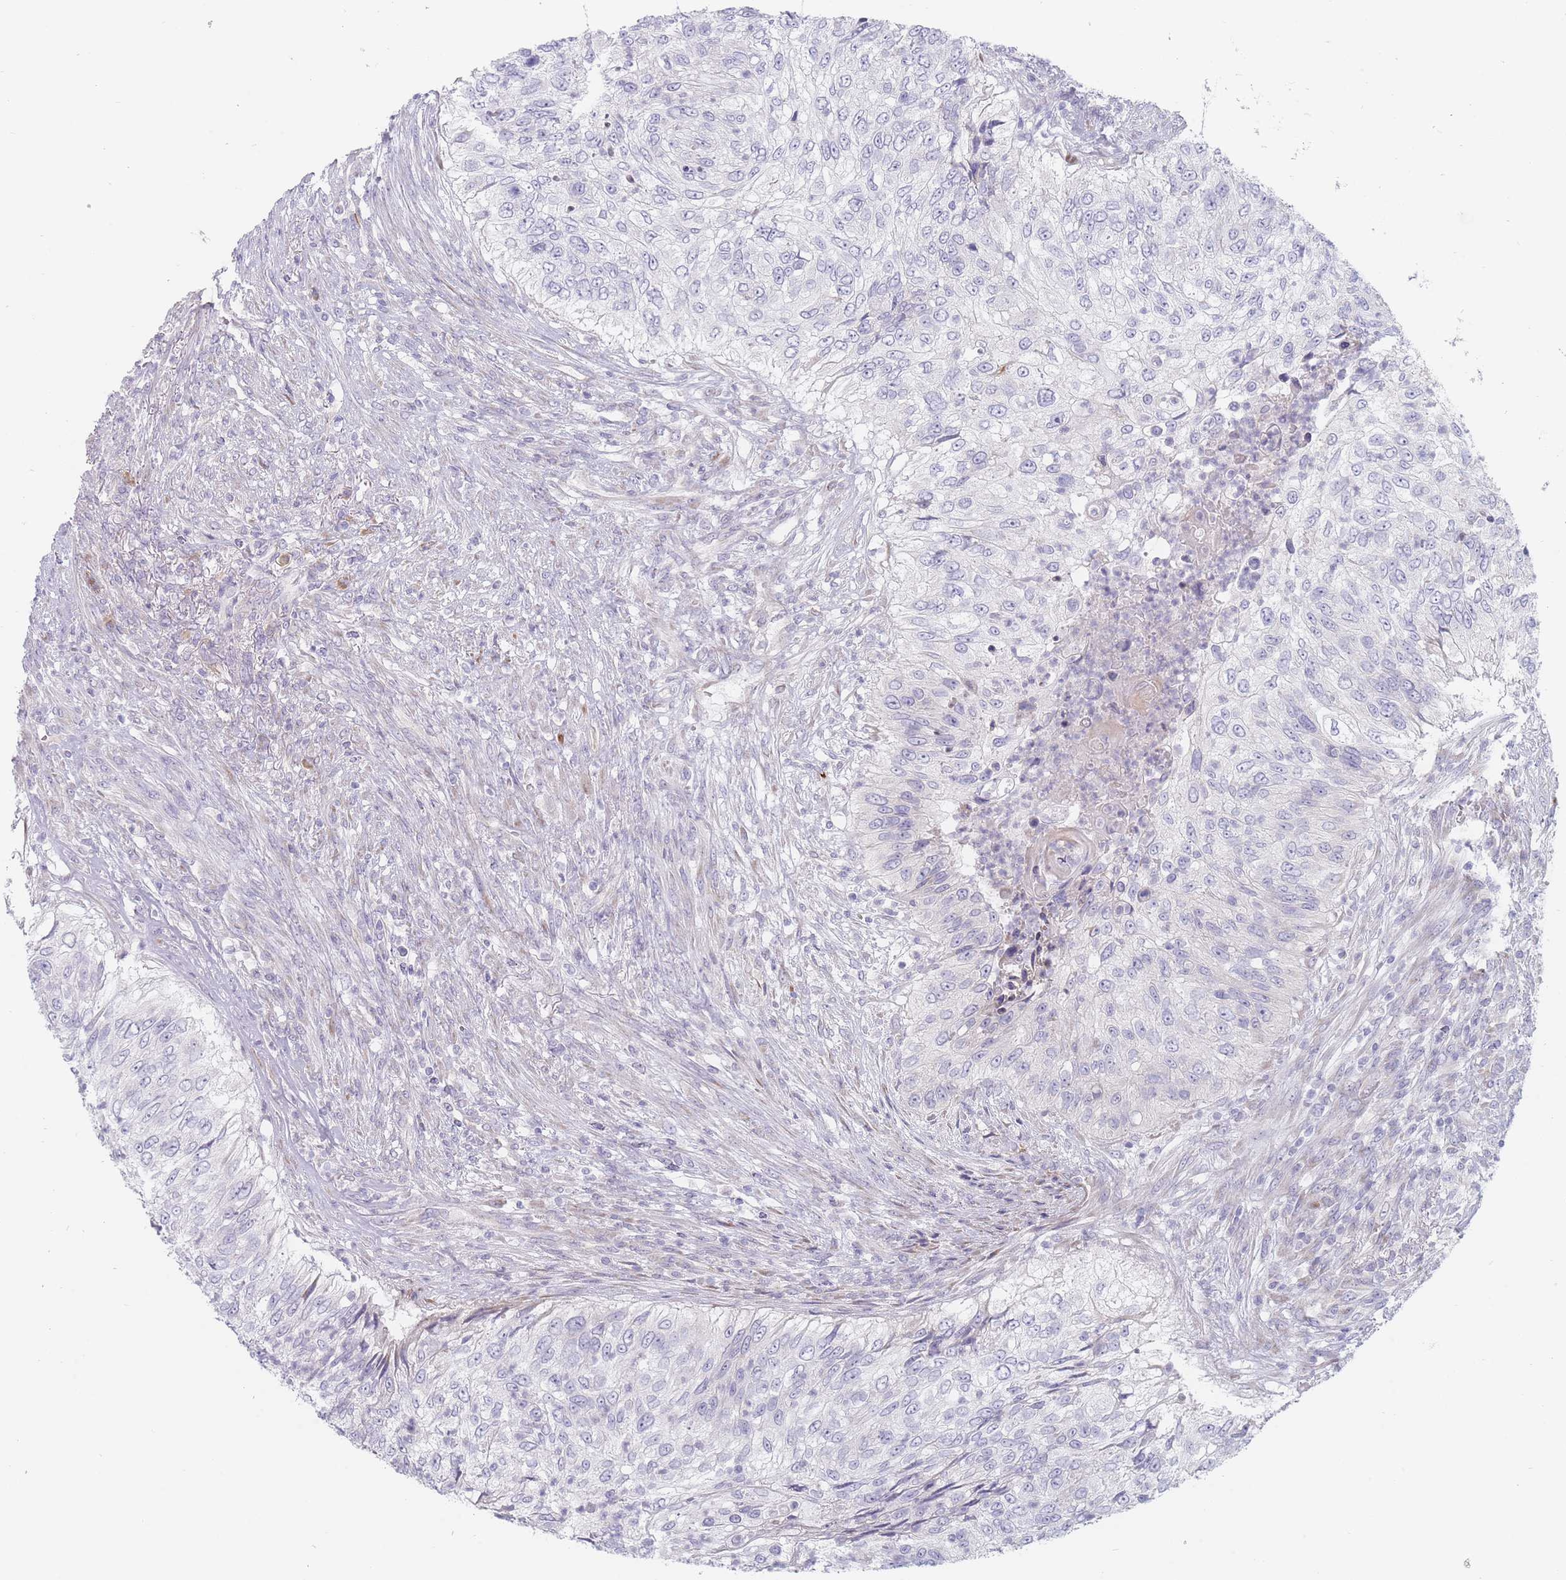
{"staining": {"intensity": "negative", "quantity": "none", "location": "none"}, "tissue": "urothelial cancer", "cell_type": "Tumor cells", "image_type": "cancer", "snomed": [{"axis": "morphology", "description": "Urothelial carcinoma, High grade"}, {"axis": "topography", "description": "Urinary bladder"}], "caption": "Human urothelial cancer stained for a protein using immunohistochemistry displays no staining in tumor cells.", "gene": "SPATS1", "patient": {"sex": "female", "age": 60}}